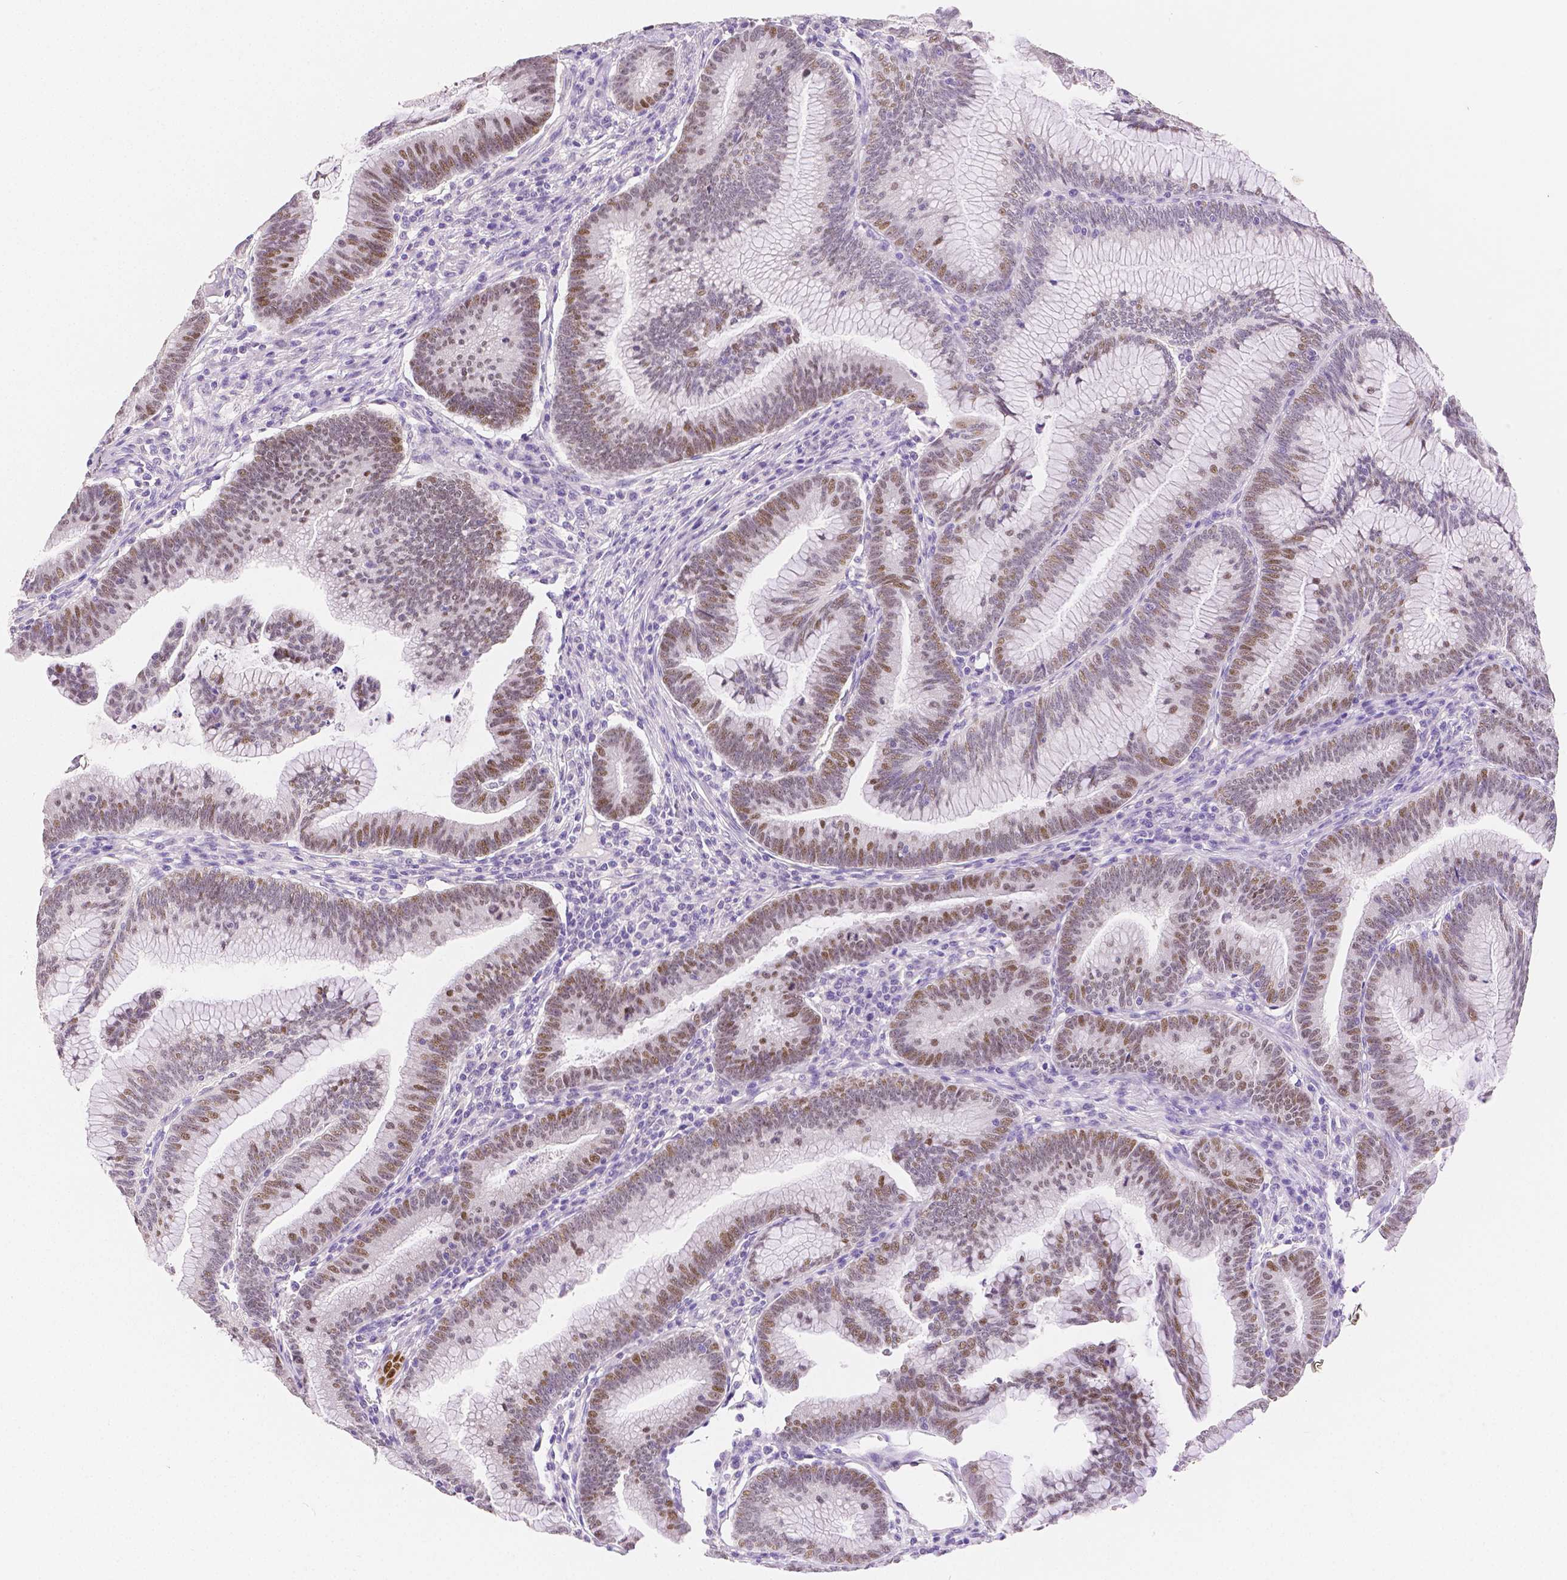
{"staining": {"intensity": "moderate", "quantity": ">75%", "location": "nuclear"}, "tissue": "colorectal cancer", "cell_type": "Tumor cells", "image_type": "cancer", "snomed": [{"axis": "morphology", "description": "Adenocarcinoma, NOS"}, {"axis": "topography", "description": "Colon"}], "caption": "A medium amount of moderate nuclear expression is identified in about >75% of tumor cells in colorectal cancer tissue. The protein of interest is shown in brown color, while the nuclei are stained blue.", "gene": "HNF1B", "patient": {"sex": "female", "age": 78}}